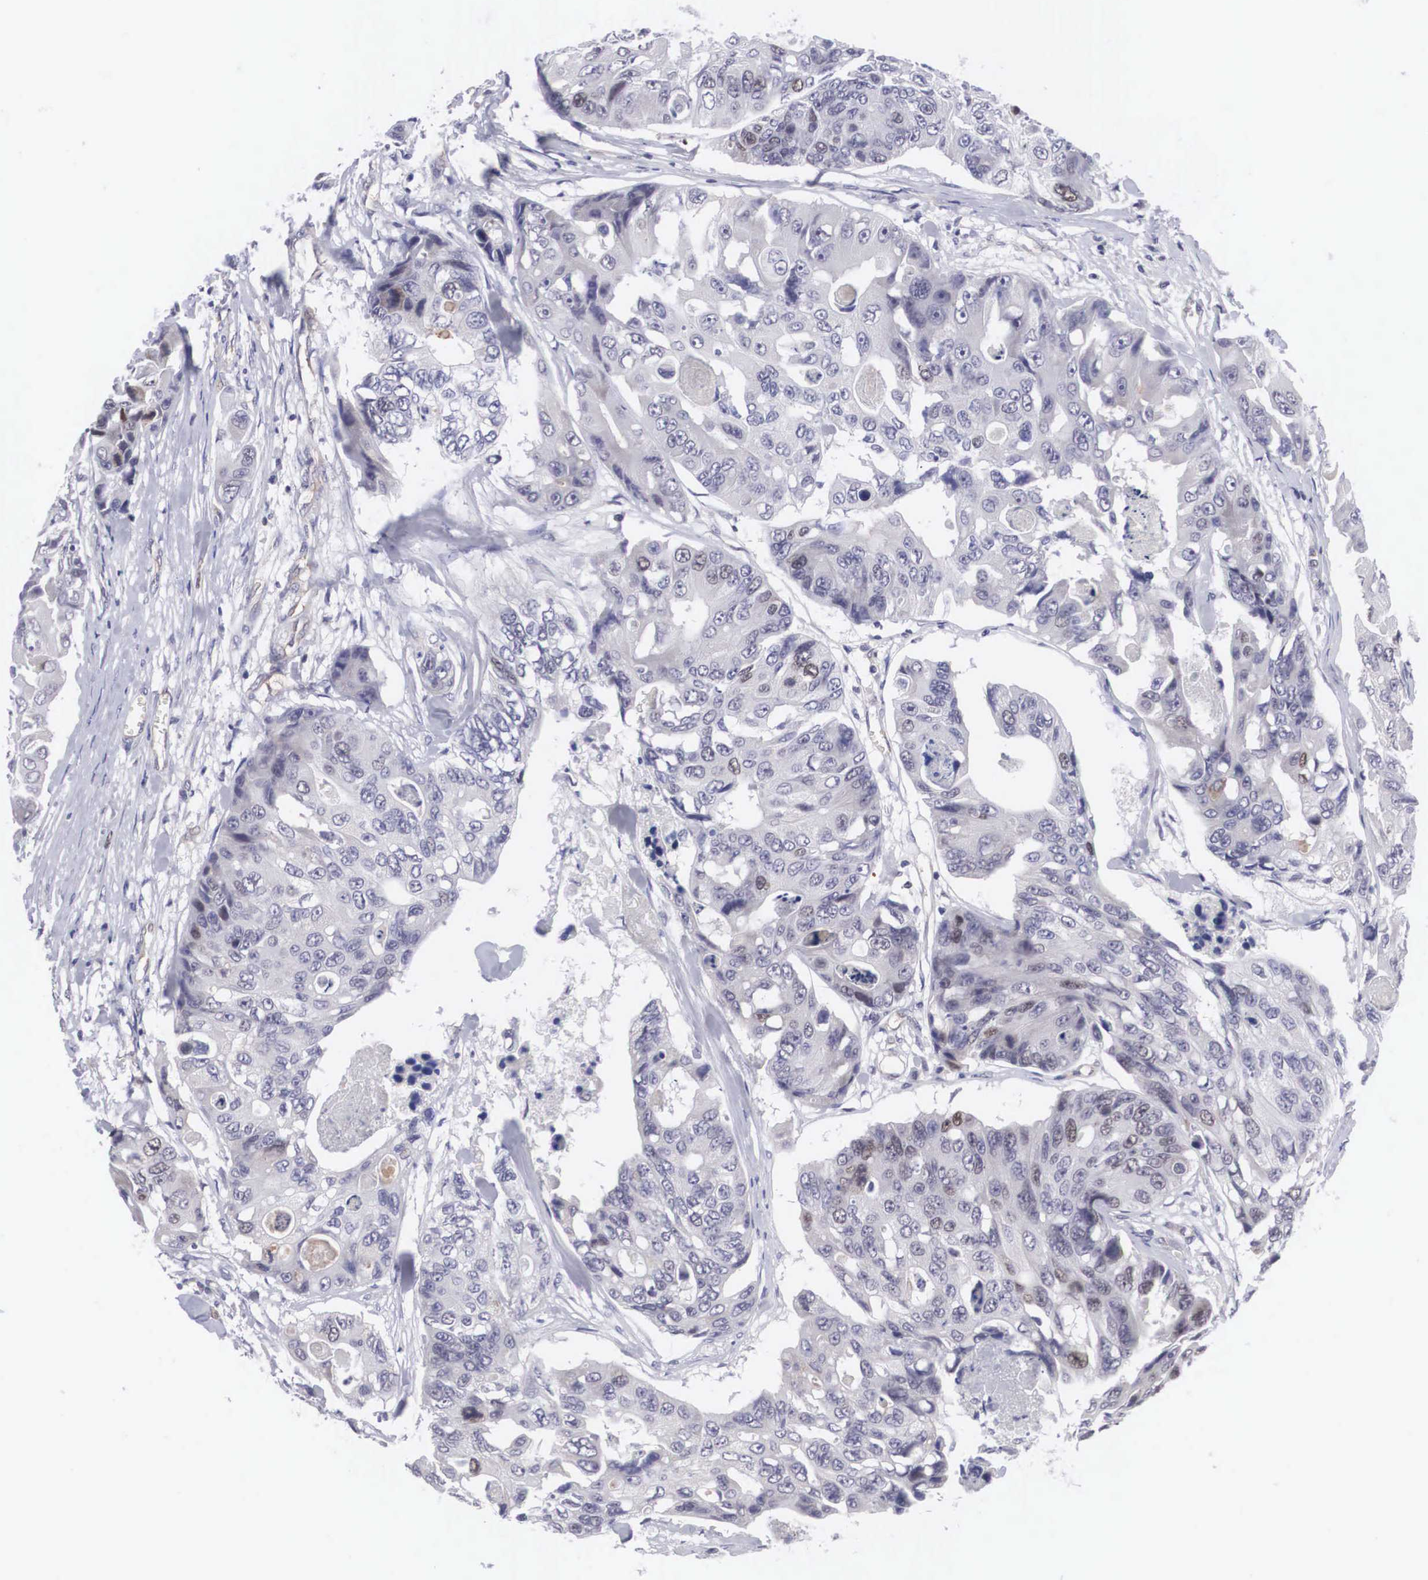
{"staining": {"intensity": "negative", "quantity": "none", "location": "none"}, "tissue": "colorectal cancer", "cell_type": "Tumor cells", "image_type": "cancer", "snomed": [{"axis": "morphology", "description": "Adenocarcinoma, NOS"}, {"axis": "topography", "description": "Colon"}], "caption": "Micrograph shows no protein staining in tumor cells of colorectal cancer (adenocarcinoma) tissue.", "gene": "MAST4", "patient": {"sex": "female", "age": 86}}